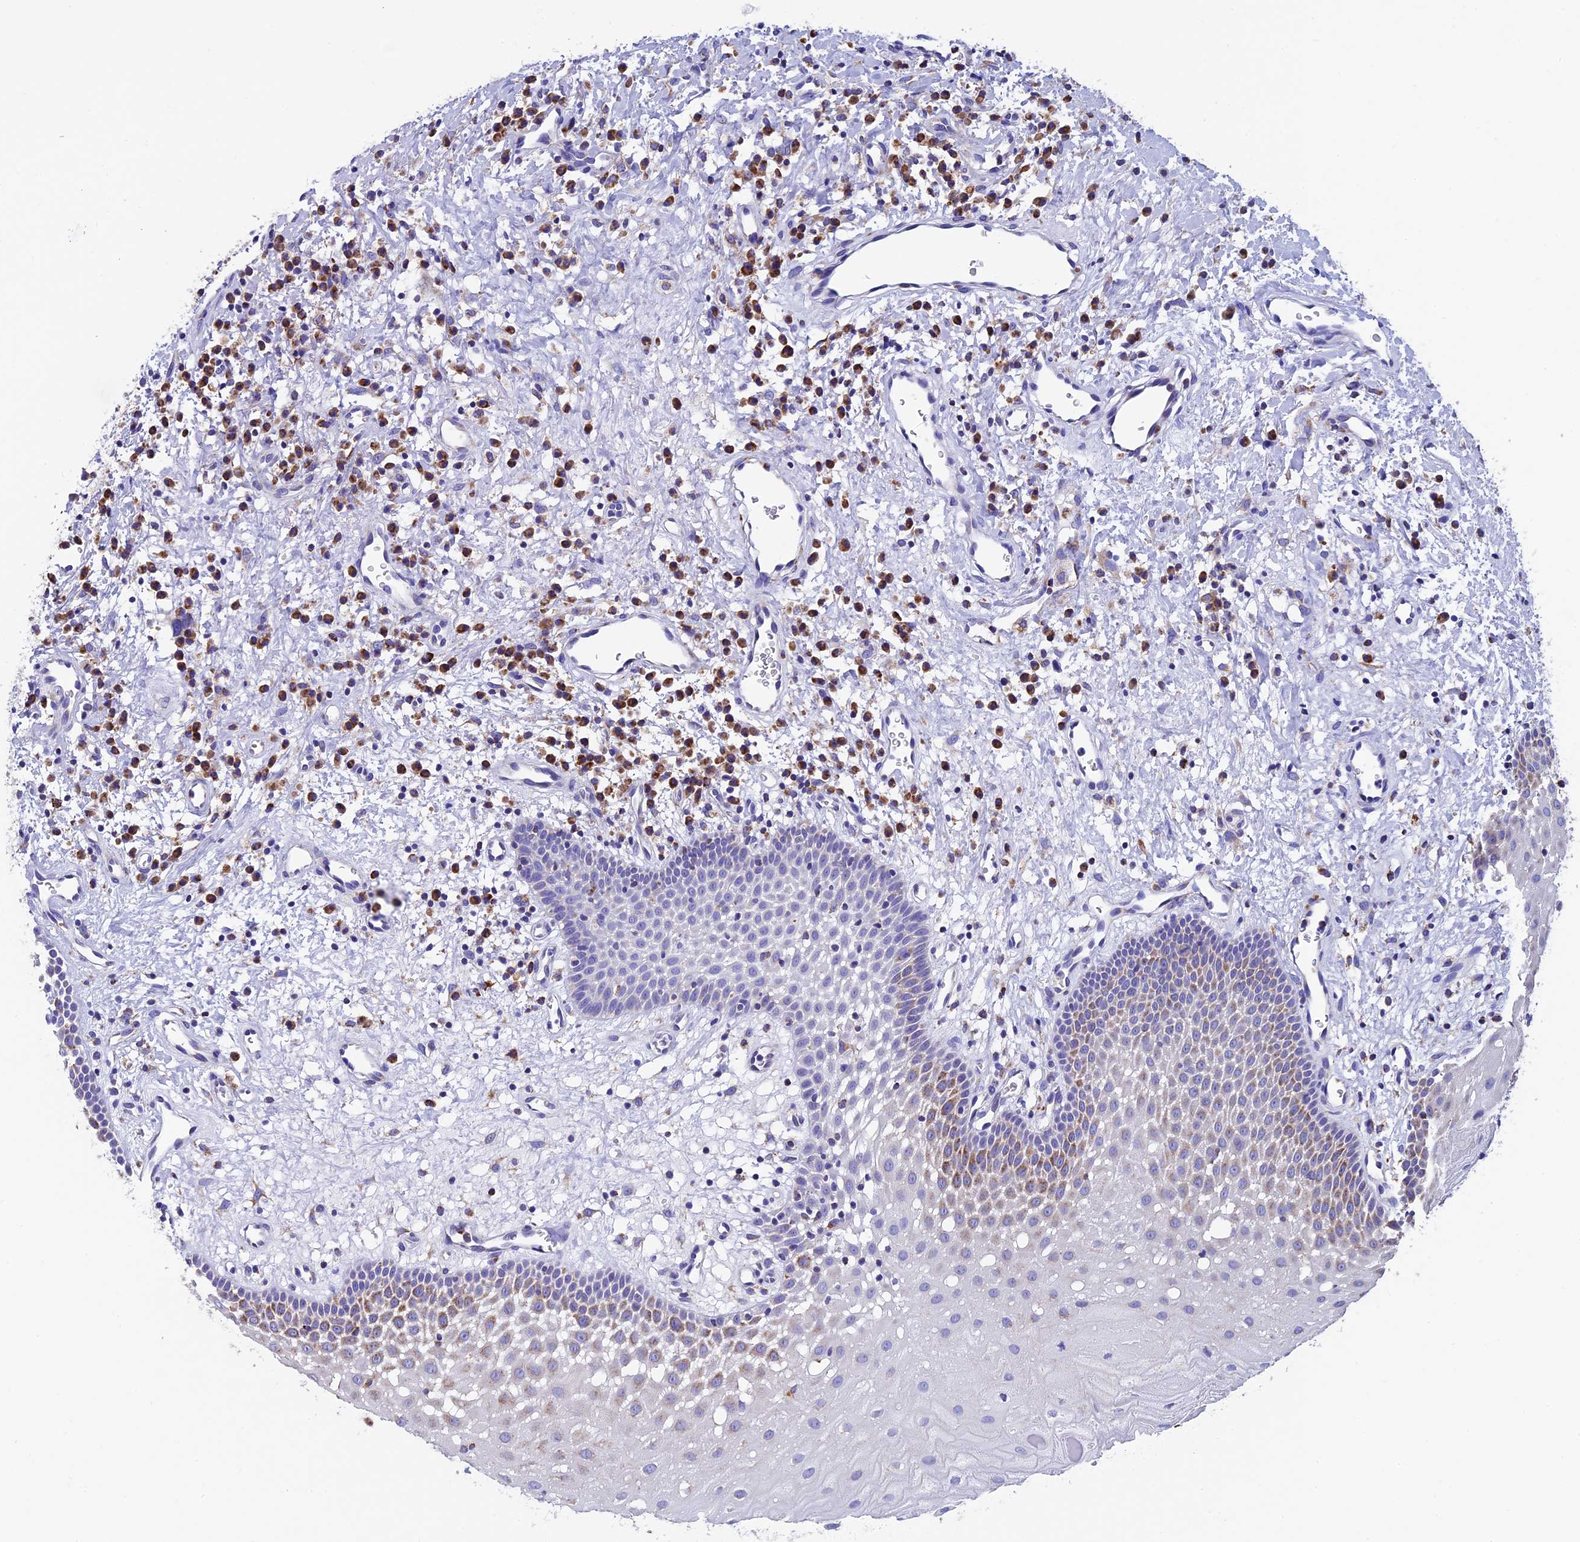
{"staining": {"intensity": "moderate", "quantity": "<25%", "location": "cytoplasmic/membranous"}, "tissue": "oral mucosa", "cell_type": "Squamous epithelial cells", "image_type": "normal", "snomed": [{"axis": "morphology", "description": "Normal tissue, NOS"}, {"axis": "topography", "description": "Oral tissue"}], "caption": "Immunohistochemical staining of normal oral mucosa demonstrates moderate cytoplasmic/membranous protein positivity in about <25% of squamous epithelial cells. Nuclei are stained in blue.", "gene": "SLC8B1", "patient": {"sex": "male", "age": 74}}